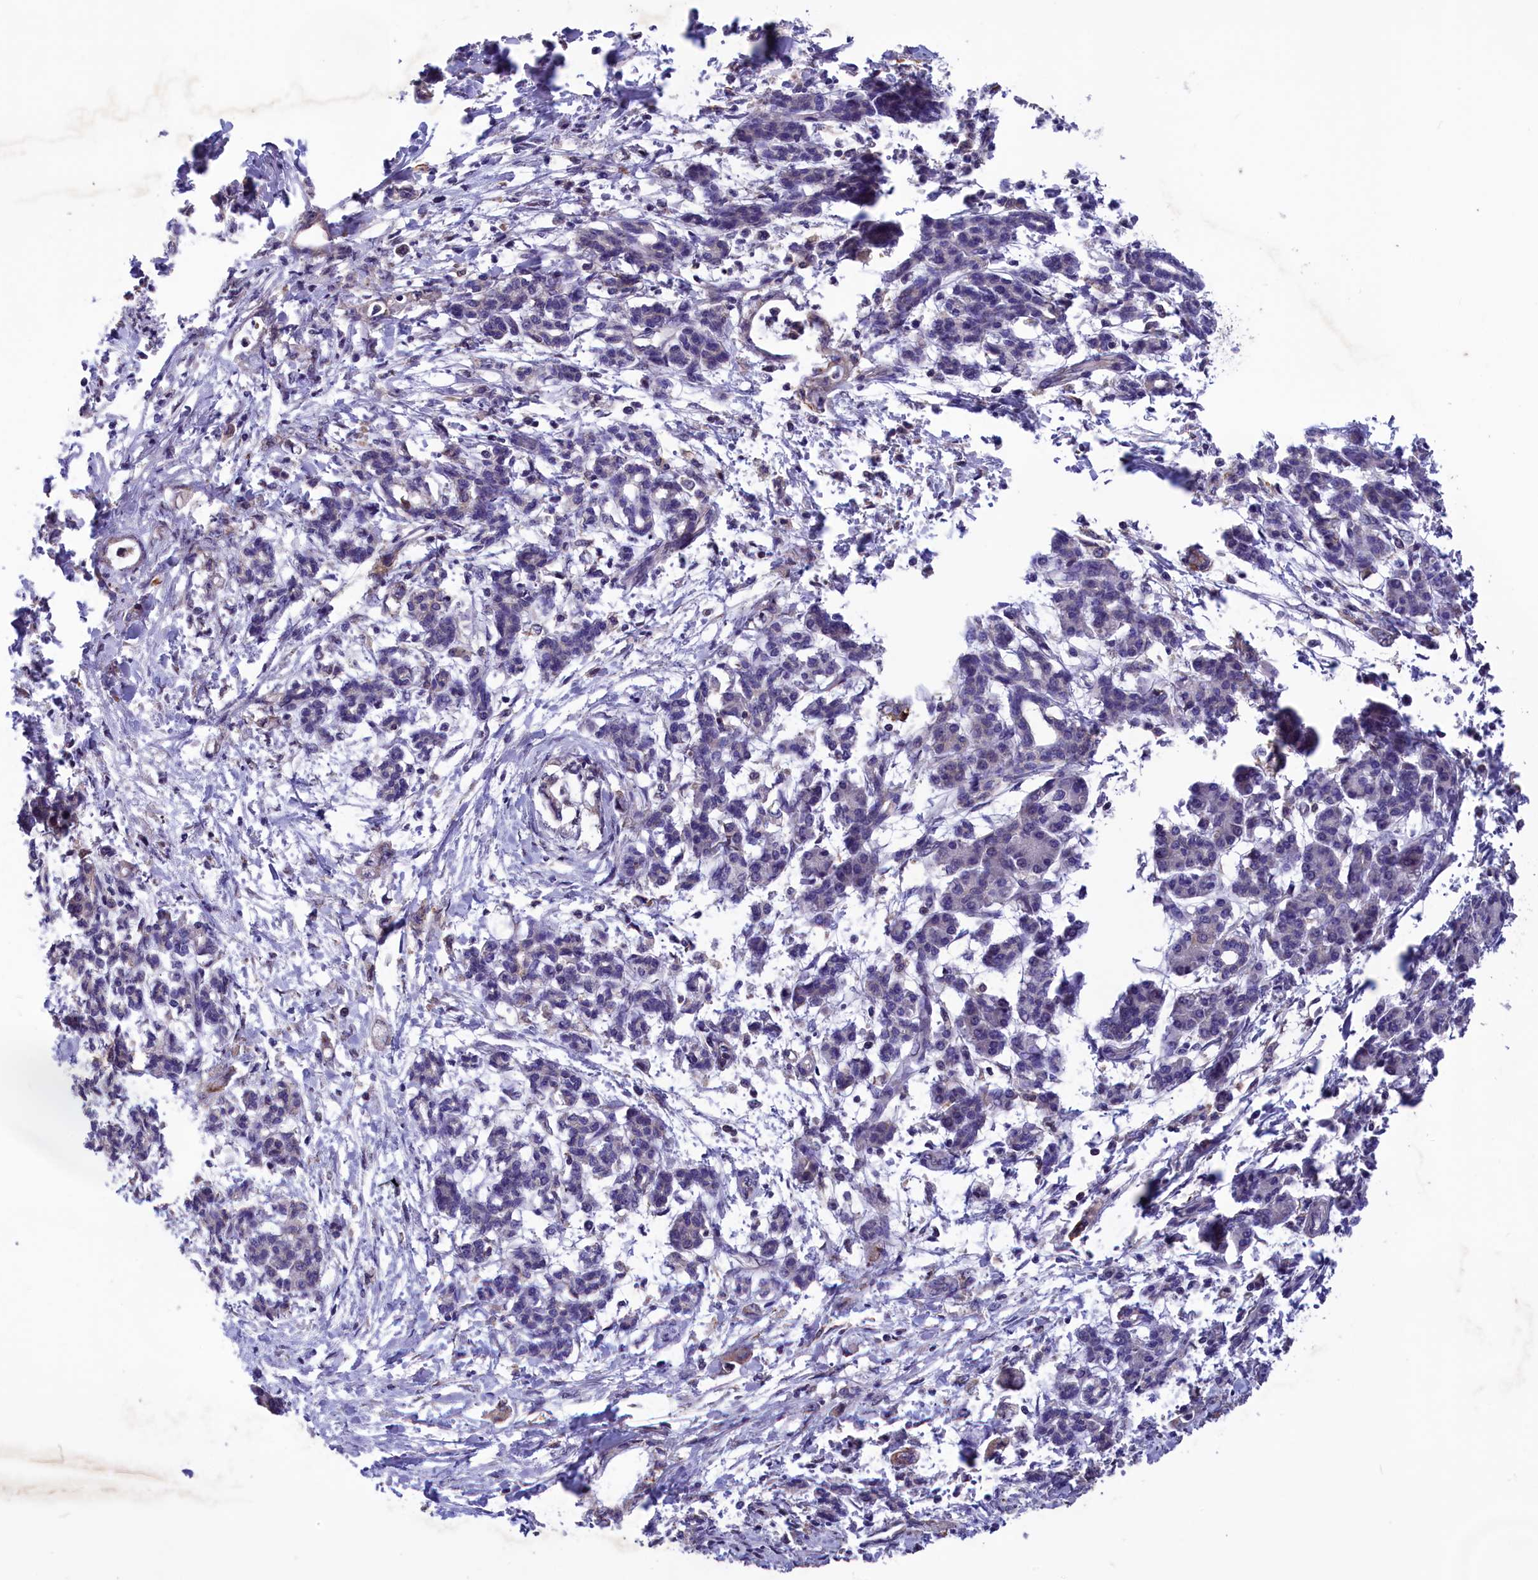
{"staining": {"intensity": "negative", "quantity": "none", "location": "none"}, "tissue": "pancreatic cancer", "cell_type": "Tumor cells", "image_type": "cancer", "snomed": [{"axis": "morphology", "description": "Adenocarcinoma, NOS"}, {"axis": "topography", "description": "Pancreas"}], "caption": "The immunohistochemistry (IHC) photomicrograph has no significant expression in tumor cells of pancreatic cancer (adenocarcinoma) tissue.", "gene": "AMDHD2", "patient": {"sex": "female", "age": 55}}